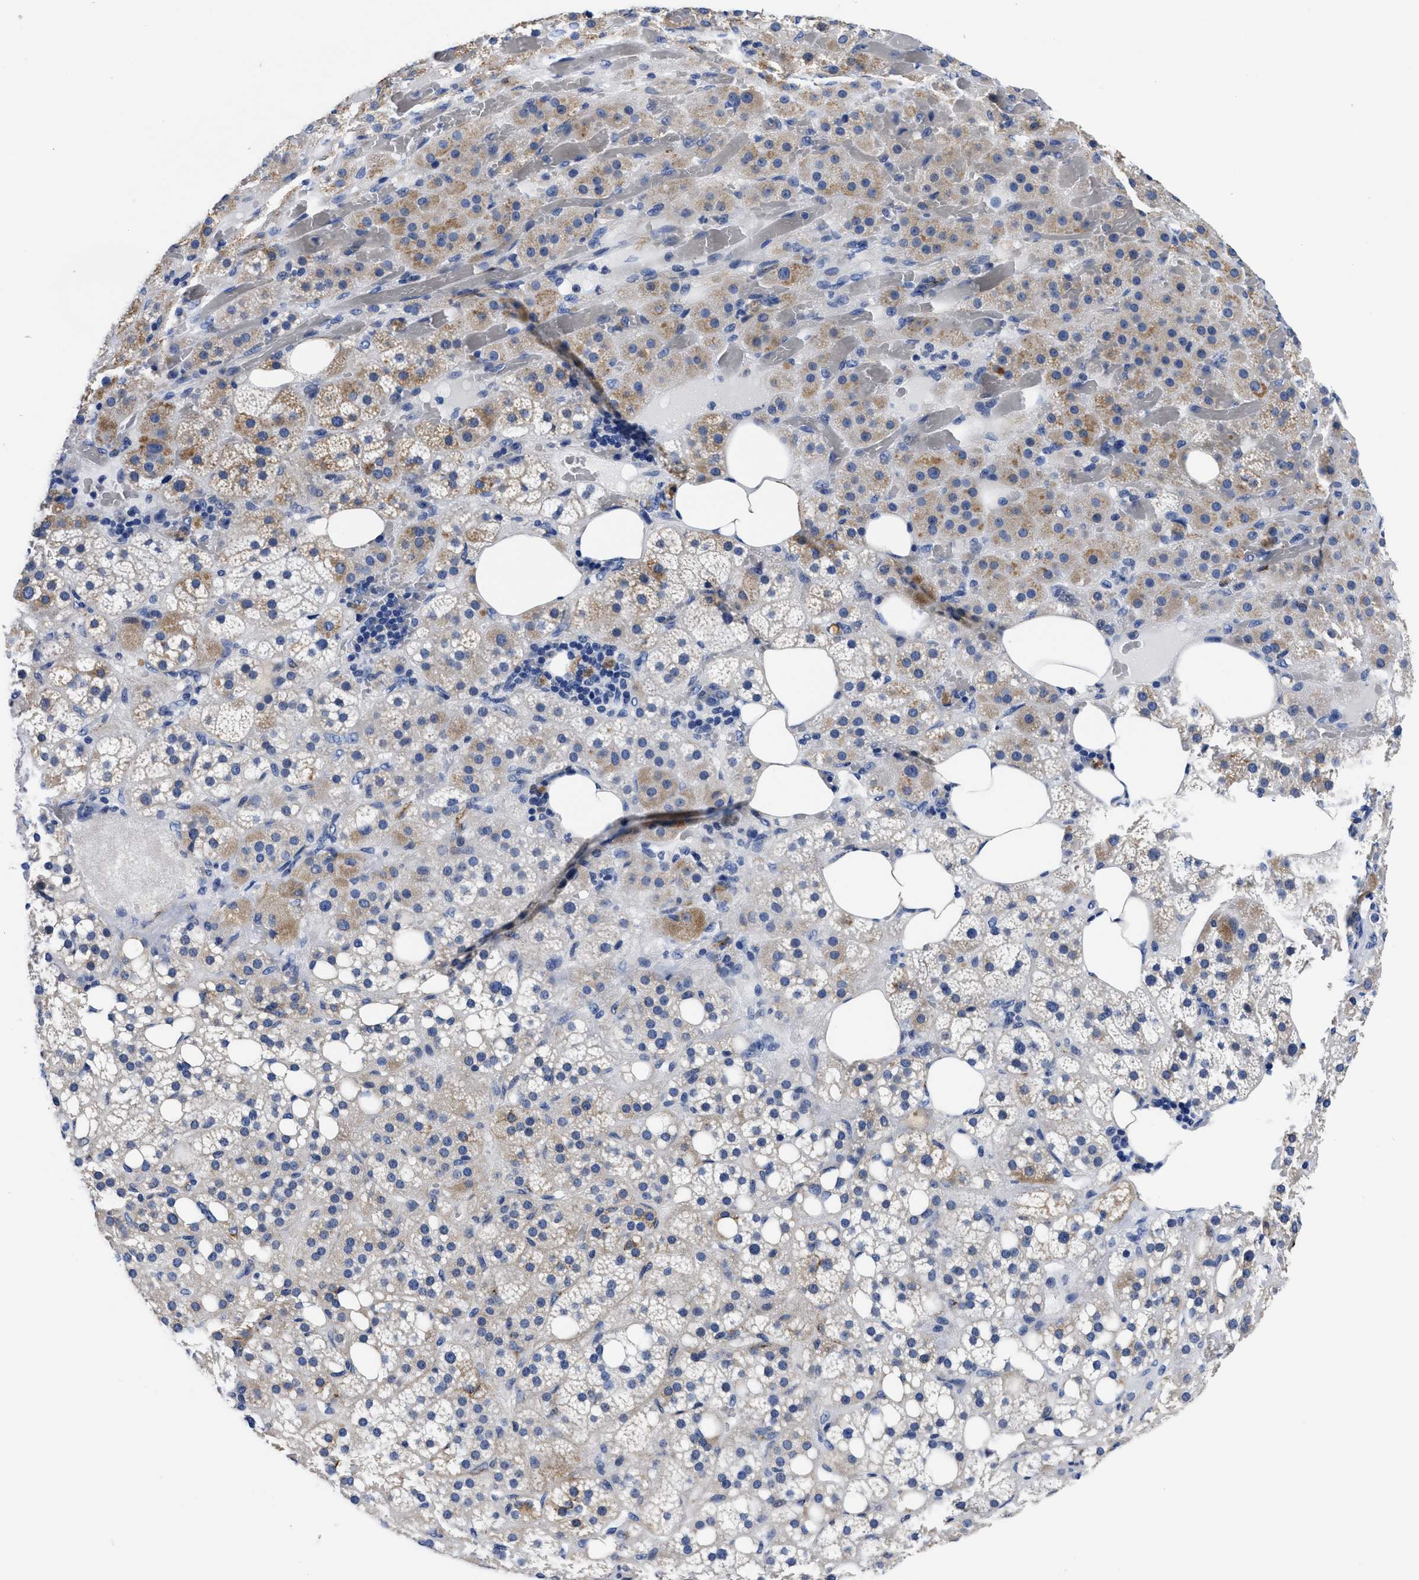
{"staining": {"intensity": "moderate", "quantity": "<25%", "location": "cytoplasmic/membranous"}, "tissue": "adrenal gland", "cell_type": "Glandular cells", "image_type": "normal", "snomed": [{"axis": "morphology", "description": "Normal tissue, NOS"}, {"axis": "topography", "description": "Adrenal gland"}], "caption": "The micrograph shows immunohistochemical staining of normal adrenal gland. There is moderate cytoplasmic/membranous positivity is seen in approximately <25% of glandular cells.", "gene": "SLC35F1", "patient": {"sex": "female", "age": 59}}